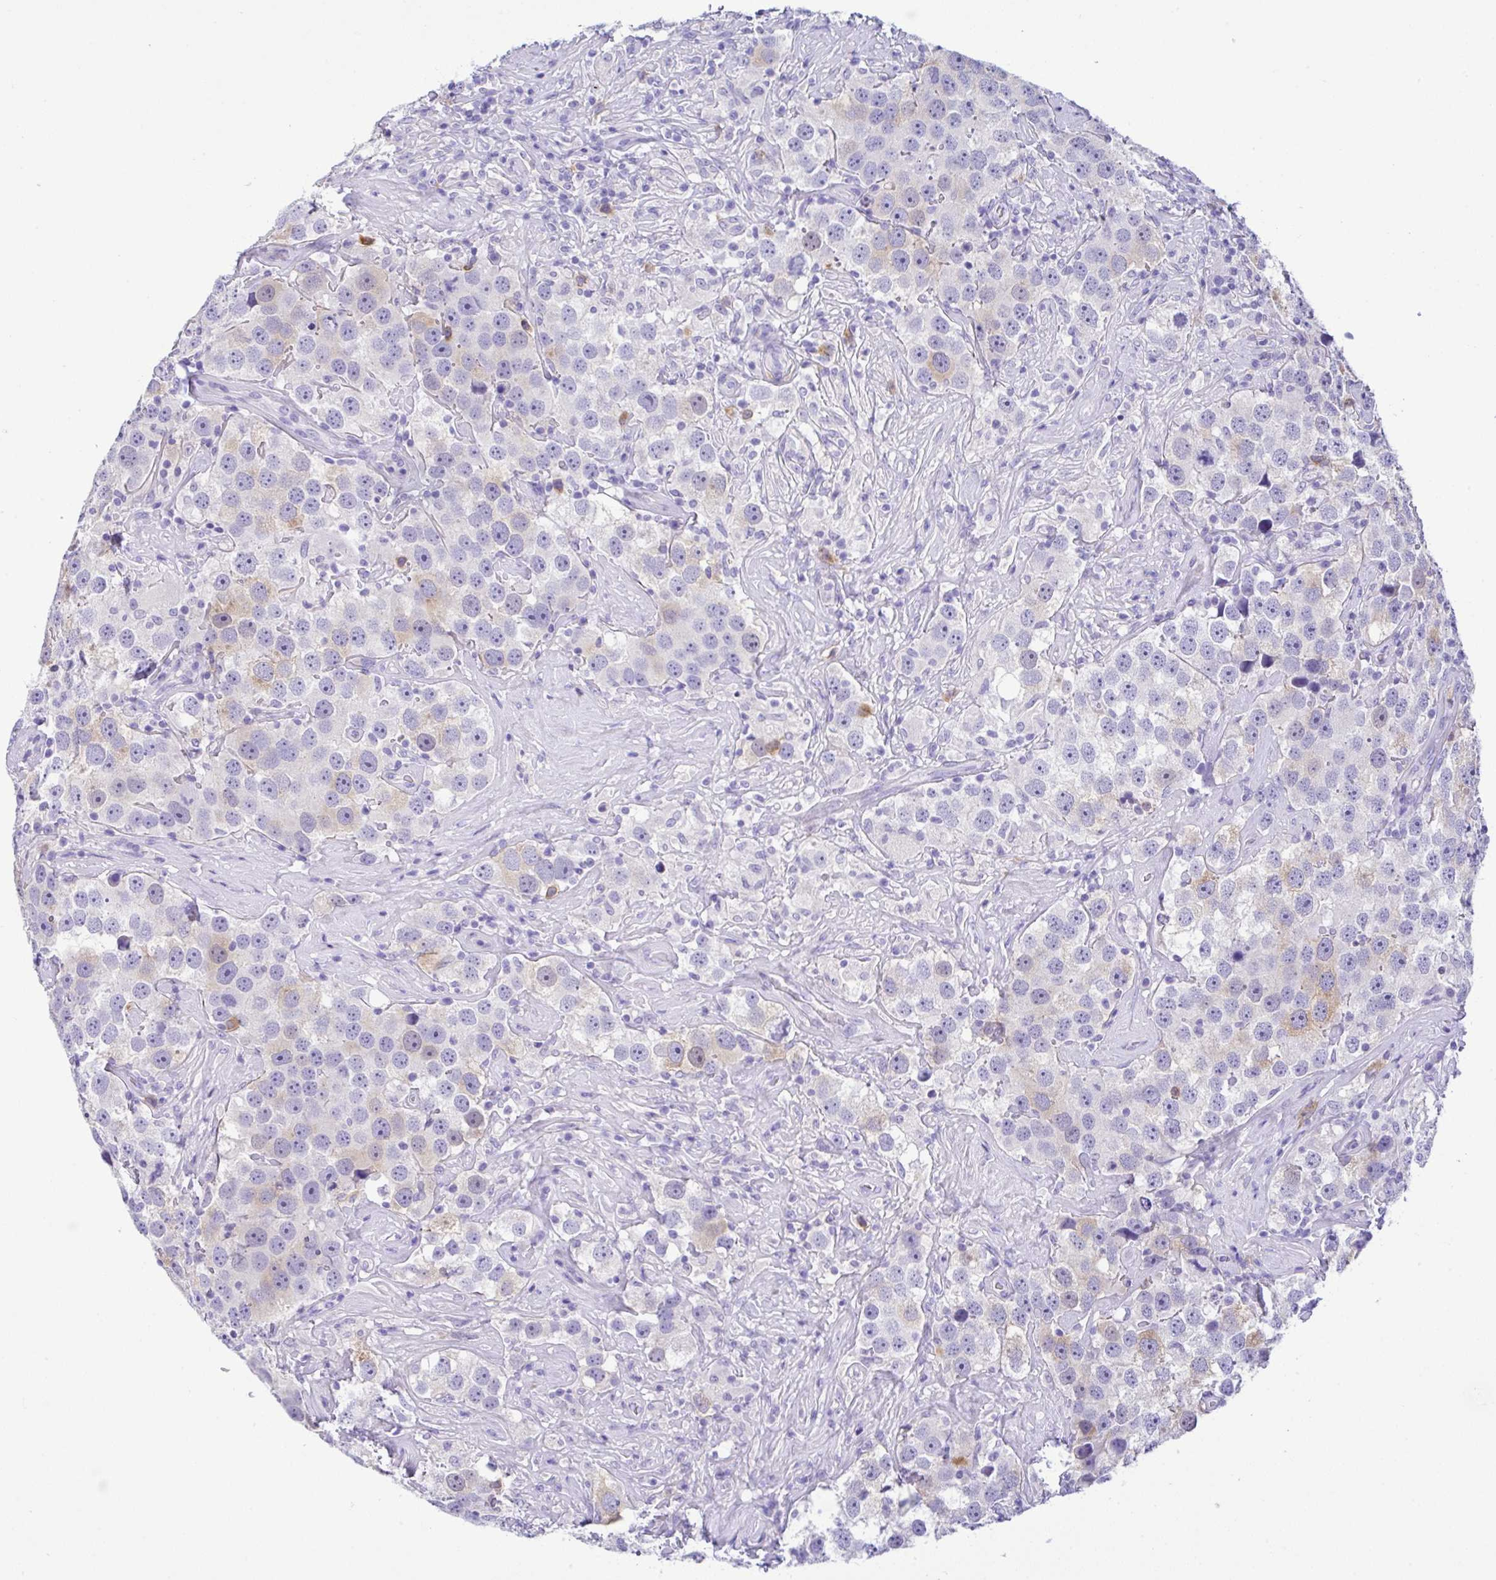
{"staining": {"intensity": "weak", "quantity": "<25%", "location": "cytoplasmic/membranous"}, "tissue": "testis cancer", "cell_type": "Tumor cells", "image_type": "cancer", "snomed": [{"axis": "morphology", "description": "Seminoma, NOS"}, {"axis": "topography", "description": "Testis"}], "caption": "Tumor cells show no significant protein positivity in seminoma (testis).", "gene": "RRM2", "patient": {"sex": "male", "age": 49}}